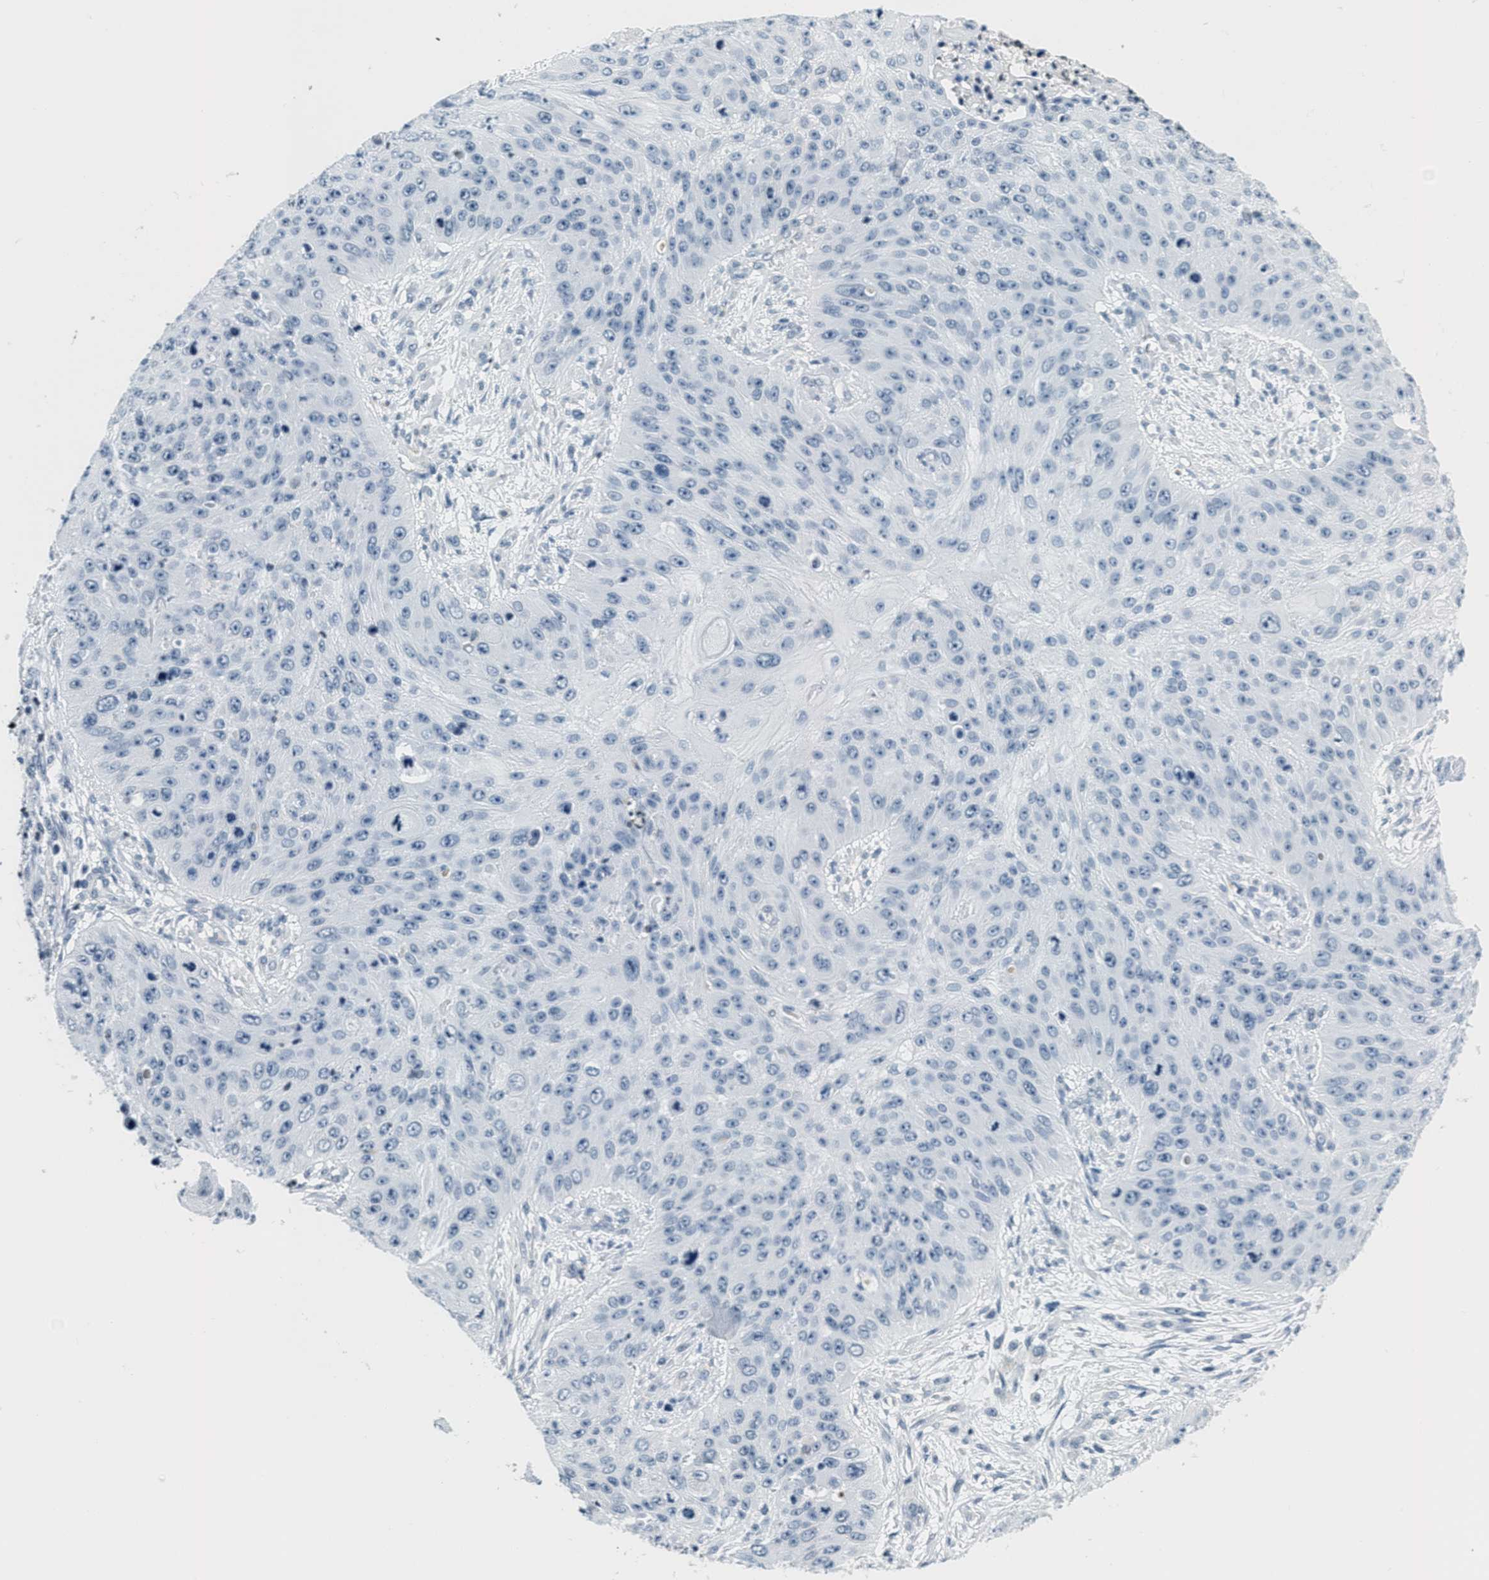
{"staining": {"intensity": "negative", "quantity": "none", "location": "none"}, "tissue": "skin cancer", "cell_type": "Tumor cells", "image_type": "cancer", "snomed": [{"axis": "morphology", "description": "Squamous cell carcinoma, NOS"}, {"axis": "topography", "description": "Skin"}], "caption": "DAB immunohistochemical staining of human skin cancer demonstrates no significant expression in tumor cells.", "gene": "CA4", "patient": {"sex": "female", "age": 80}}